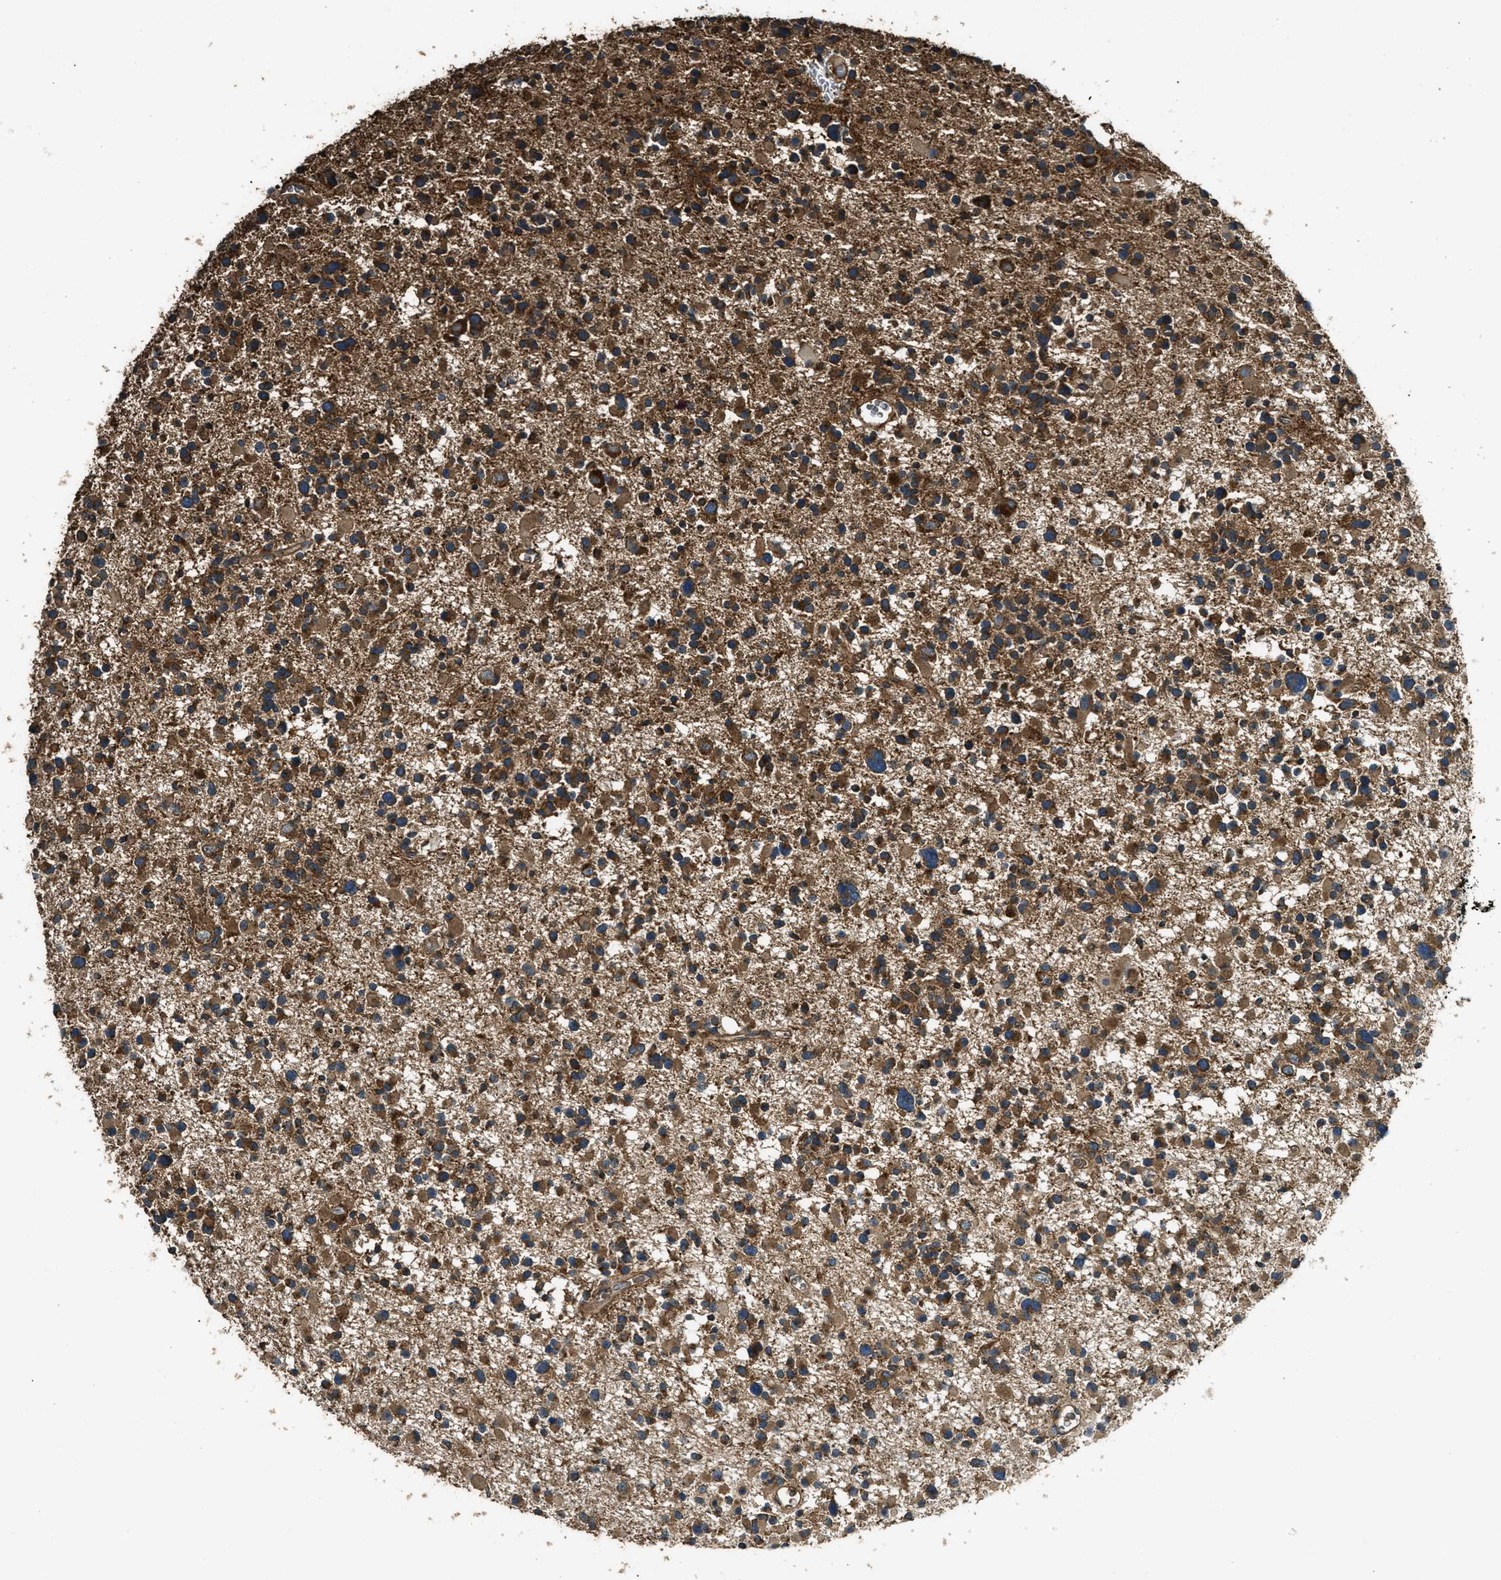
{"staining": {"intensity": "moderate", "quantity": ">75%", "location": "cytoplasmic/membranous"}, "tissue": "glioma", "cell_type": "Tumor cells", "image_type": "cancer", "snomed": [{"axis": "morphology", "description": "Glioma, malignant, Low grade"}, {"axis": "topography", "description": "Brain"}], "caption": "This image exhibits malignant glioma (low-grade) stained with immunohistochemistry to label a protein in brown. The cytoplasmic/membranous of tumor cells show moderate positivity for the protein. Nuclei are counter-stained blue.", "gene": "MAP3K8", "patient": {"sex": "female", "age": 22}}